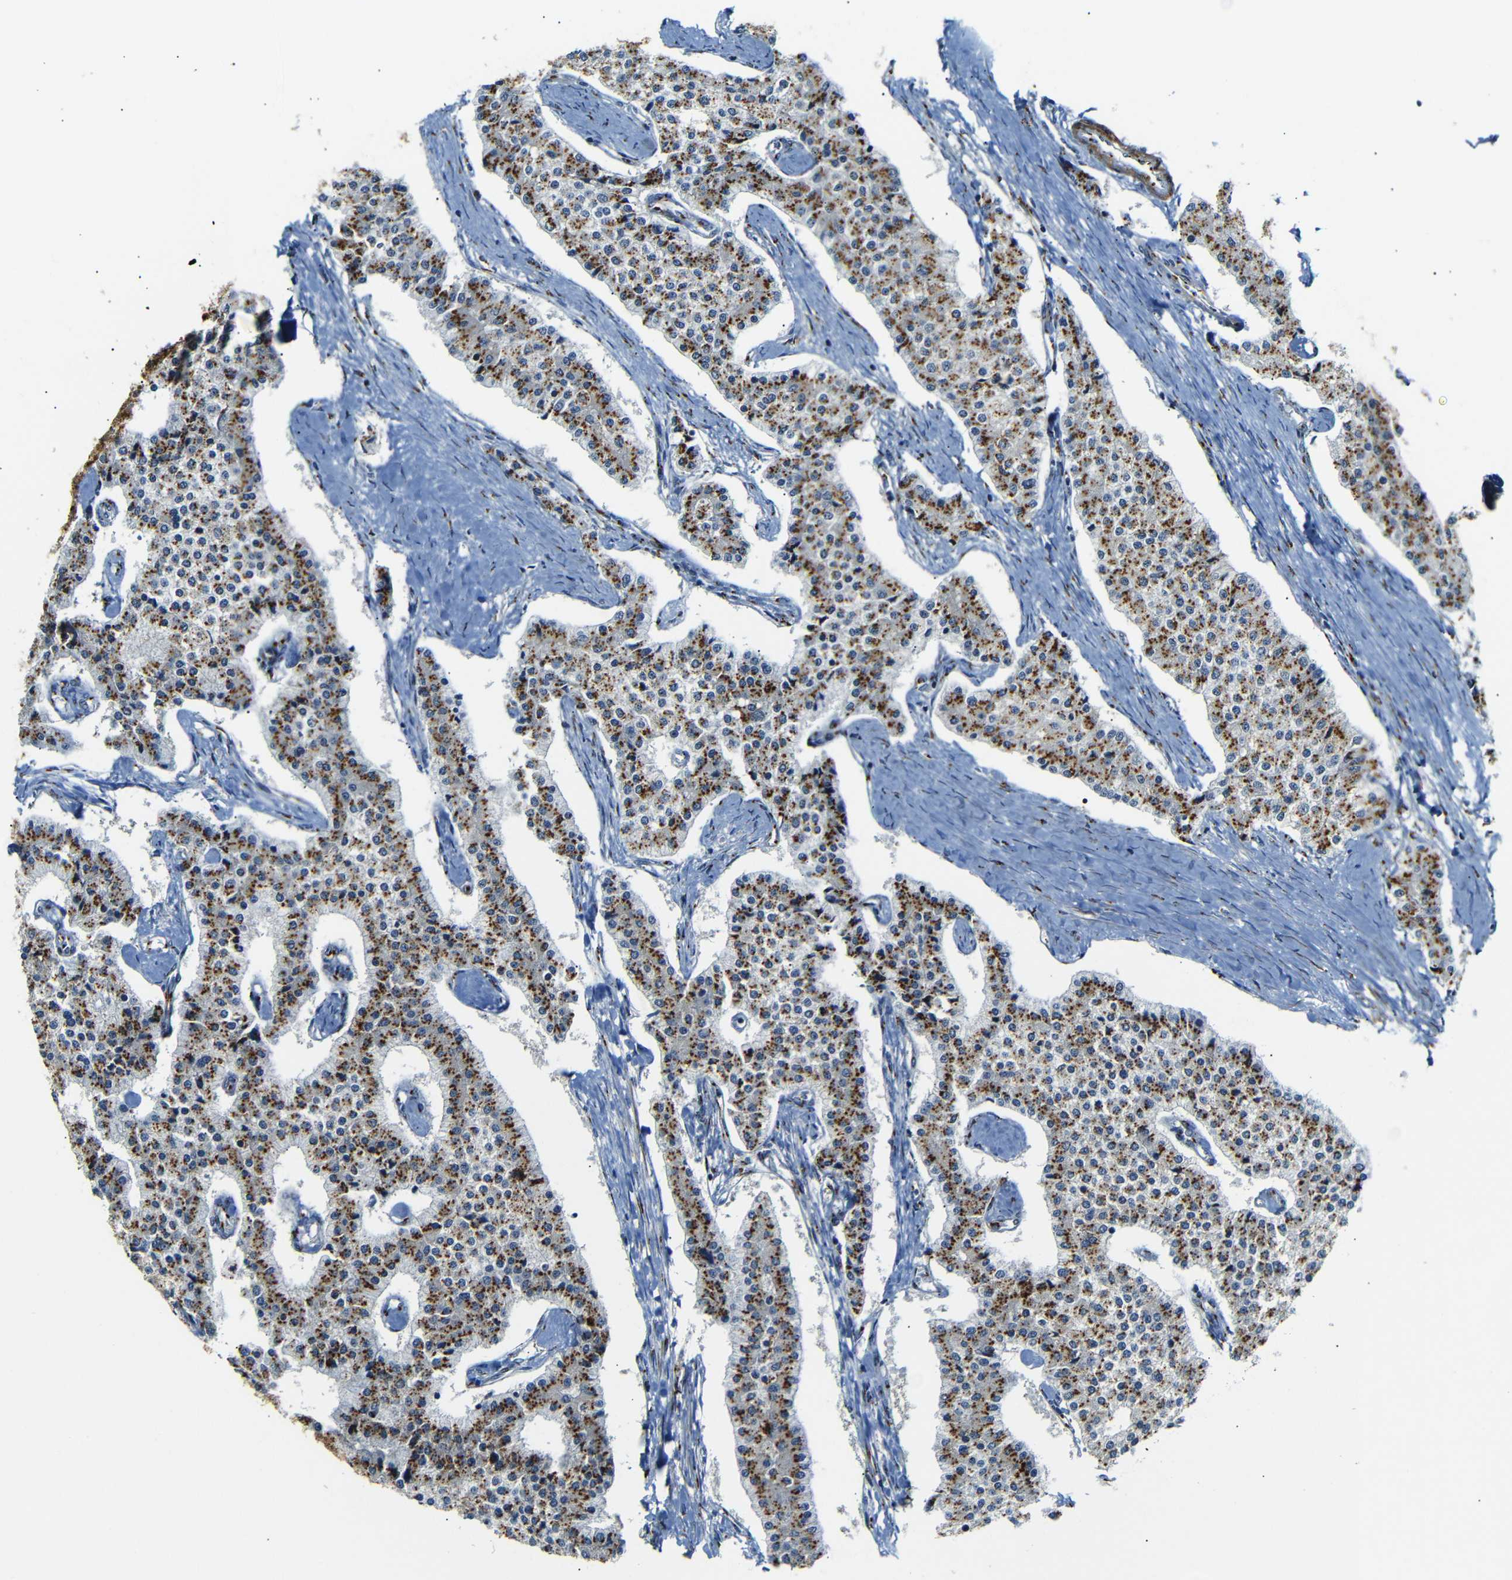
{"staining": {"intensity": "moderate", "quantity": ">75%", "location": "cytoplasmic/membranous"}, "tissue": "carcinoid", "cell_type": "Tumor cells", "image_type": "cancer", "snomed": [{"axis": "morphology", "description": "Carcinoid, malignant, NOS"}, {"axis": "topography", "description": "Colon"}], "caption": "A high-resolution photomicrograph shows immunohistochemistry (IHC) staining of carcinoid, which reveals moderate cytoplasmic/membranous positivity in approximately >75% of tumor cells.", "gene": "TGOLN2", "patient": {"sex": "female", "age": 52}}